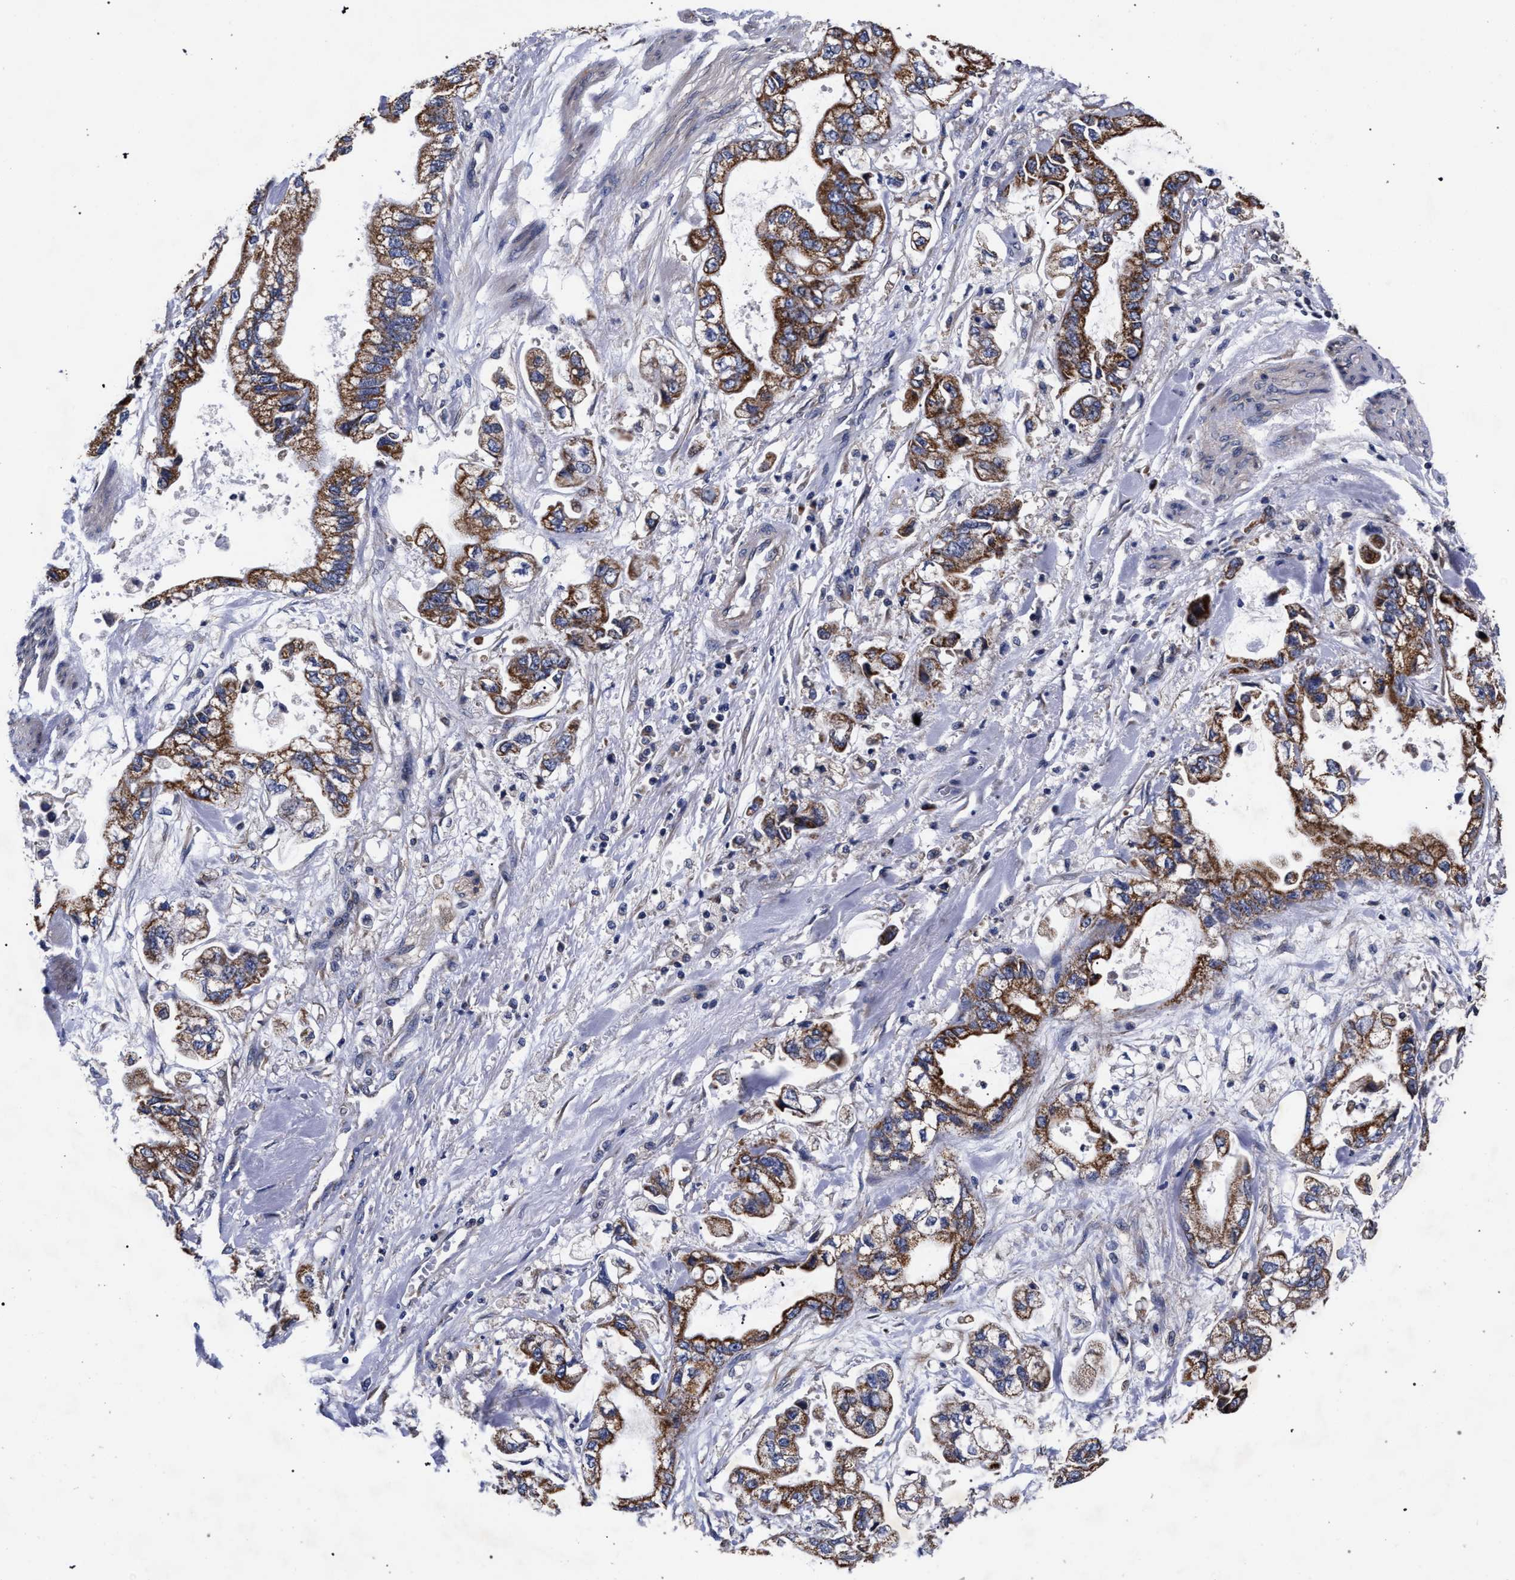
{"staining": {"intensity": "moderate", "quantity": ">75%", "location": "cytoplasmic/membranous"}, "tissue": "stomach cancer", "cell_type": "Tumor cells", "image_type": "cancer", "snomed": [{"axis": "morphology", "description": "Normal tissue, NOS"}, {"axis": "morphology", "description": "Adenocarcinoma, NOS"}, {"axis": "topography", "description": "Stomach"}], "caption": "Human stomach adenocarcinoma stained with a brown dye shows moderate cytoplasmic/membranous positive staining in about >75% of tumor cells.", "gene": "CFAP95", "patient": {"sex": "male", "age": 62}}